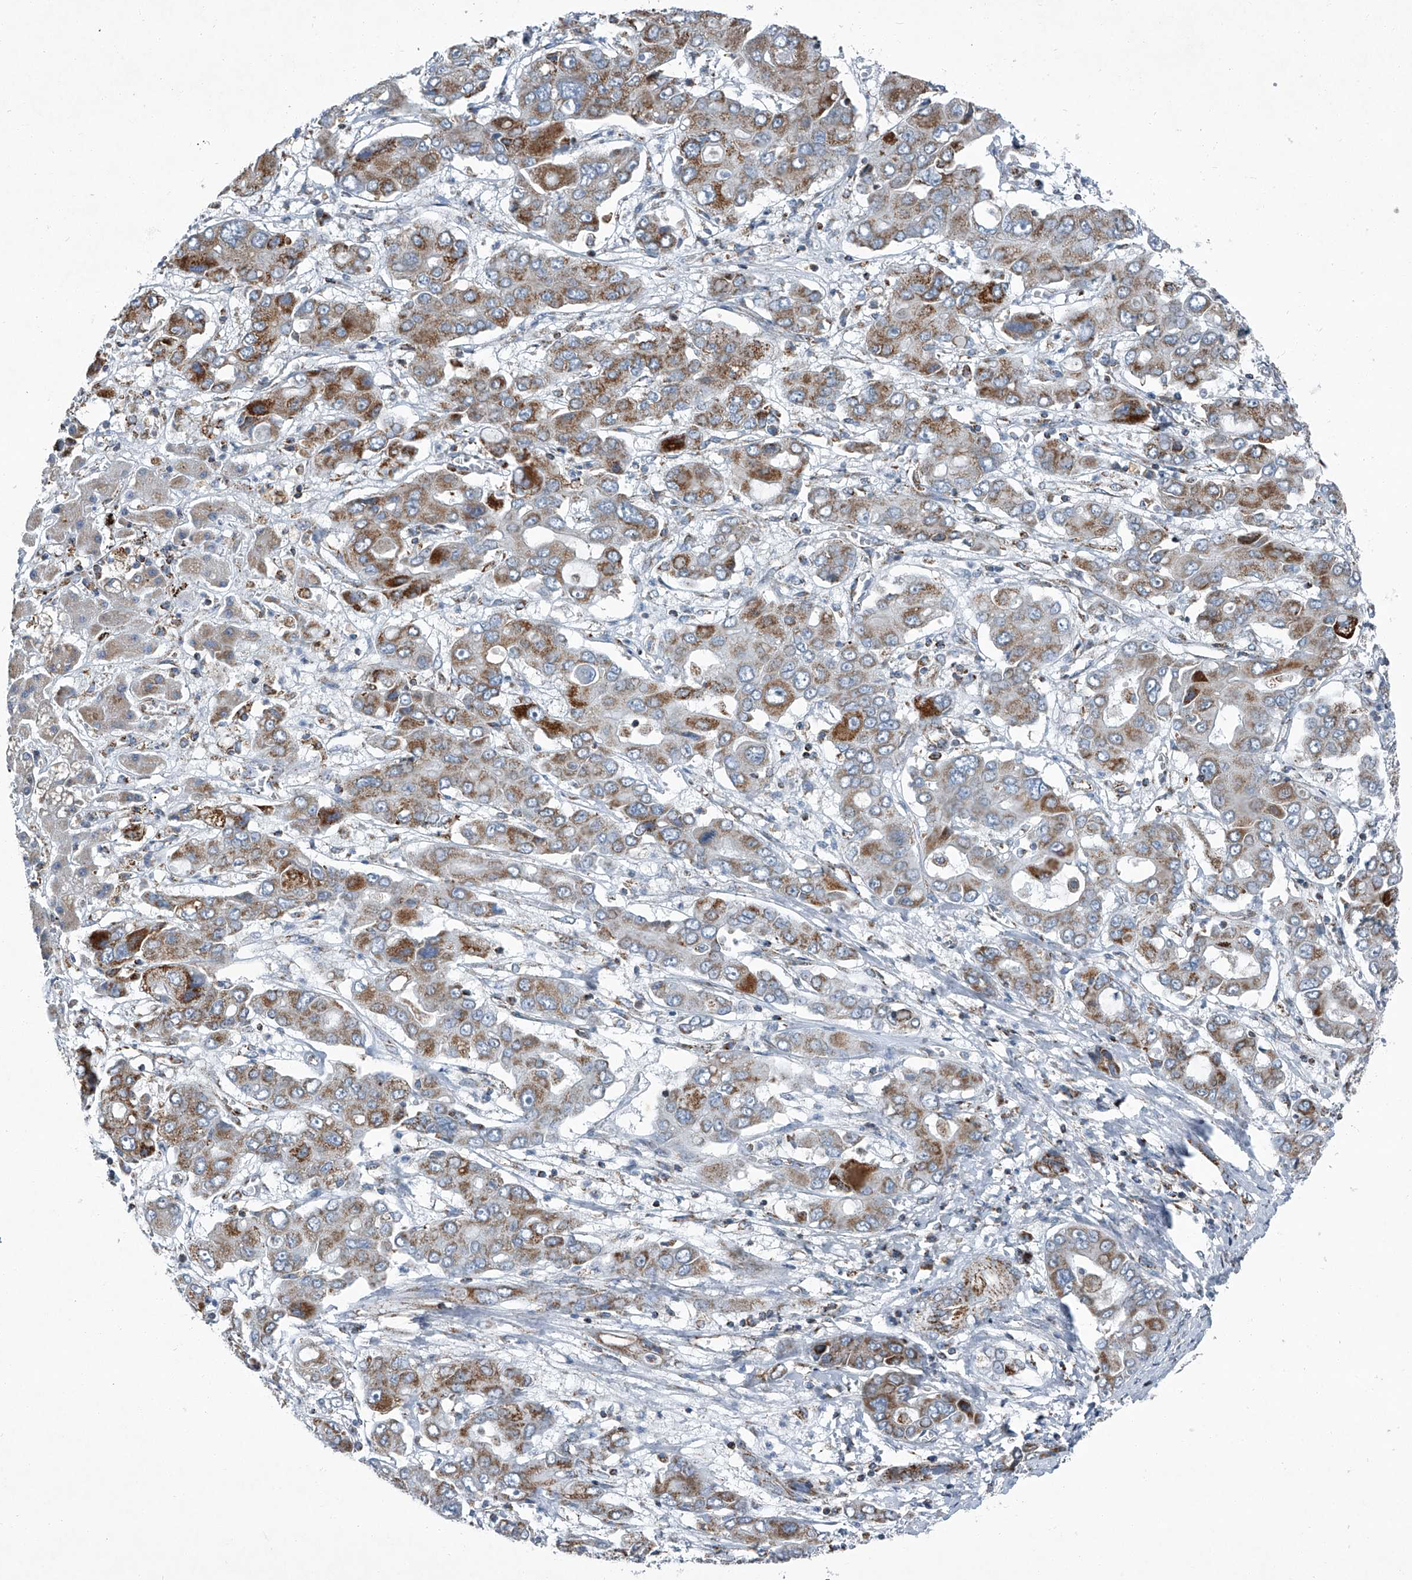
{"staining": {"intensity": "moderate", "quantity": ">75%", "location": "cytoplasmic/membranous"}, "tissue": "liver cancer", "cell_type": "Tumor cells", "image_type": "cancer", "snomed": [{"axis": "morphology", "description": "Cholangiocarcinoma"}, {"axis": "topography", "description": "Liver"}], "caption": "Liver cancer (cholangiocarcinoma) stained with a protein marker reveals moderate staining in tumor cells.", "gene": "CHRNA7", "patient": {"sex": "male", "age": 67}}